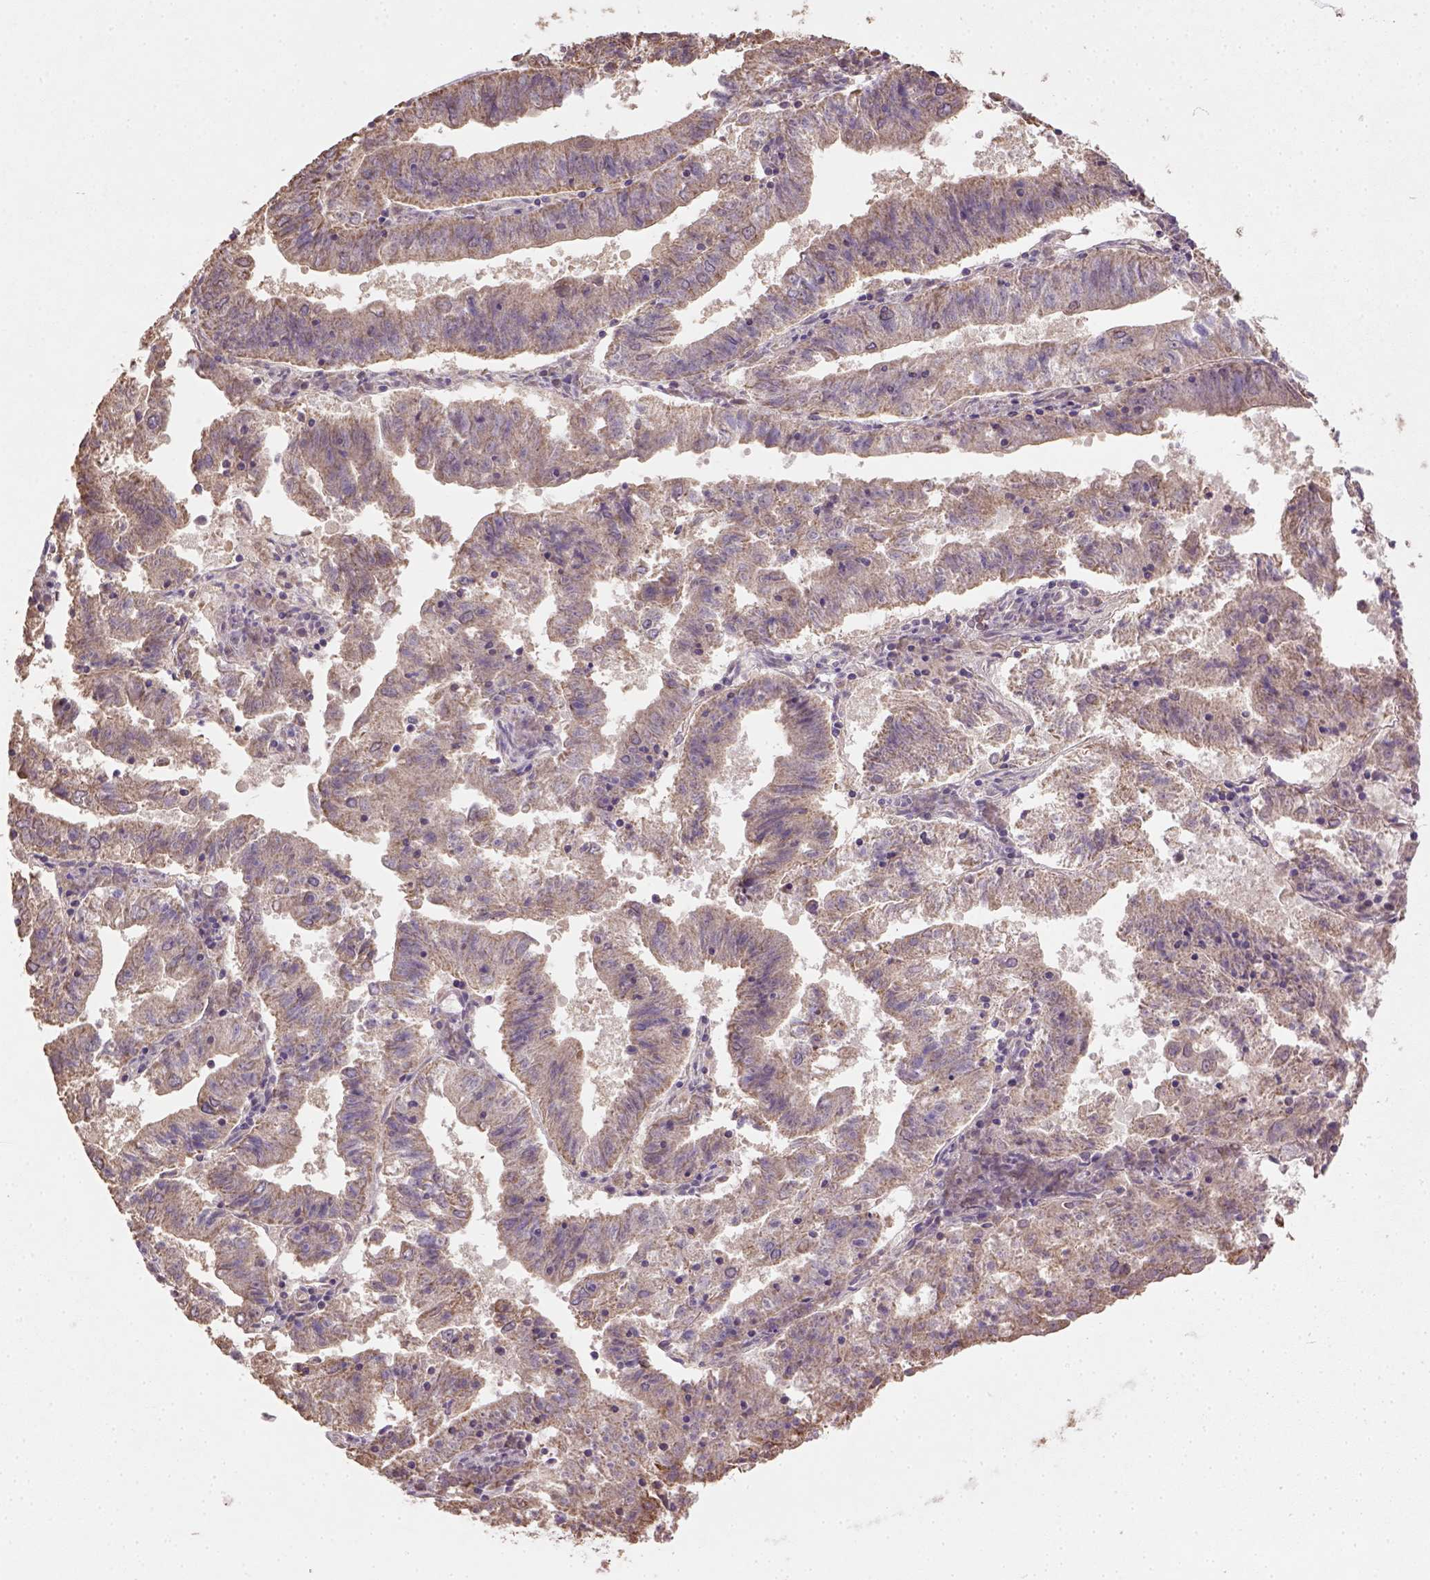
{"staining": {"intensity": "moderate", "quantity": ">75%", "location": "cytoplasmic/membranous"}, "tissue": "endometrial cancer", "cell_type": "Tumor cells", "image_type": "cancer", "snomed": [{"axis": "morphology", "description": "Adenocarcinoma, NOS"}, {"axis": "topography", "description": "Endometrium"}], "caption": "Tumor cells demonstrate medium levels of moderate cytoplasmic/membranous positivity in approximately >75% of cells in endometrial adenocarcinoma.", "gene": "NUDT10", "patient": {"sex": "female", "age": 82}}